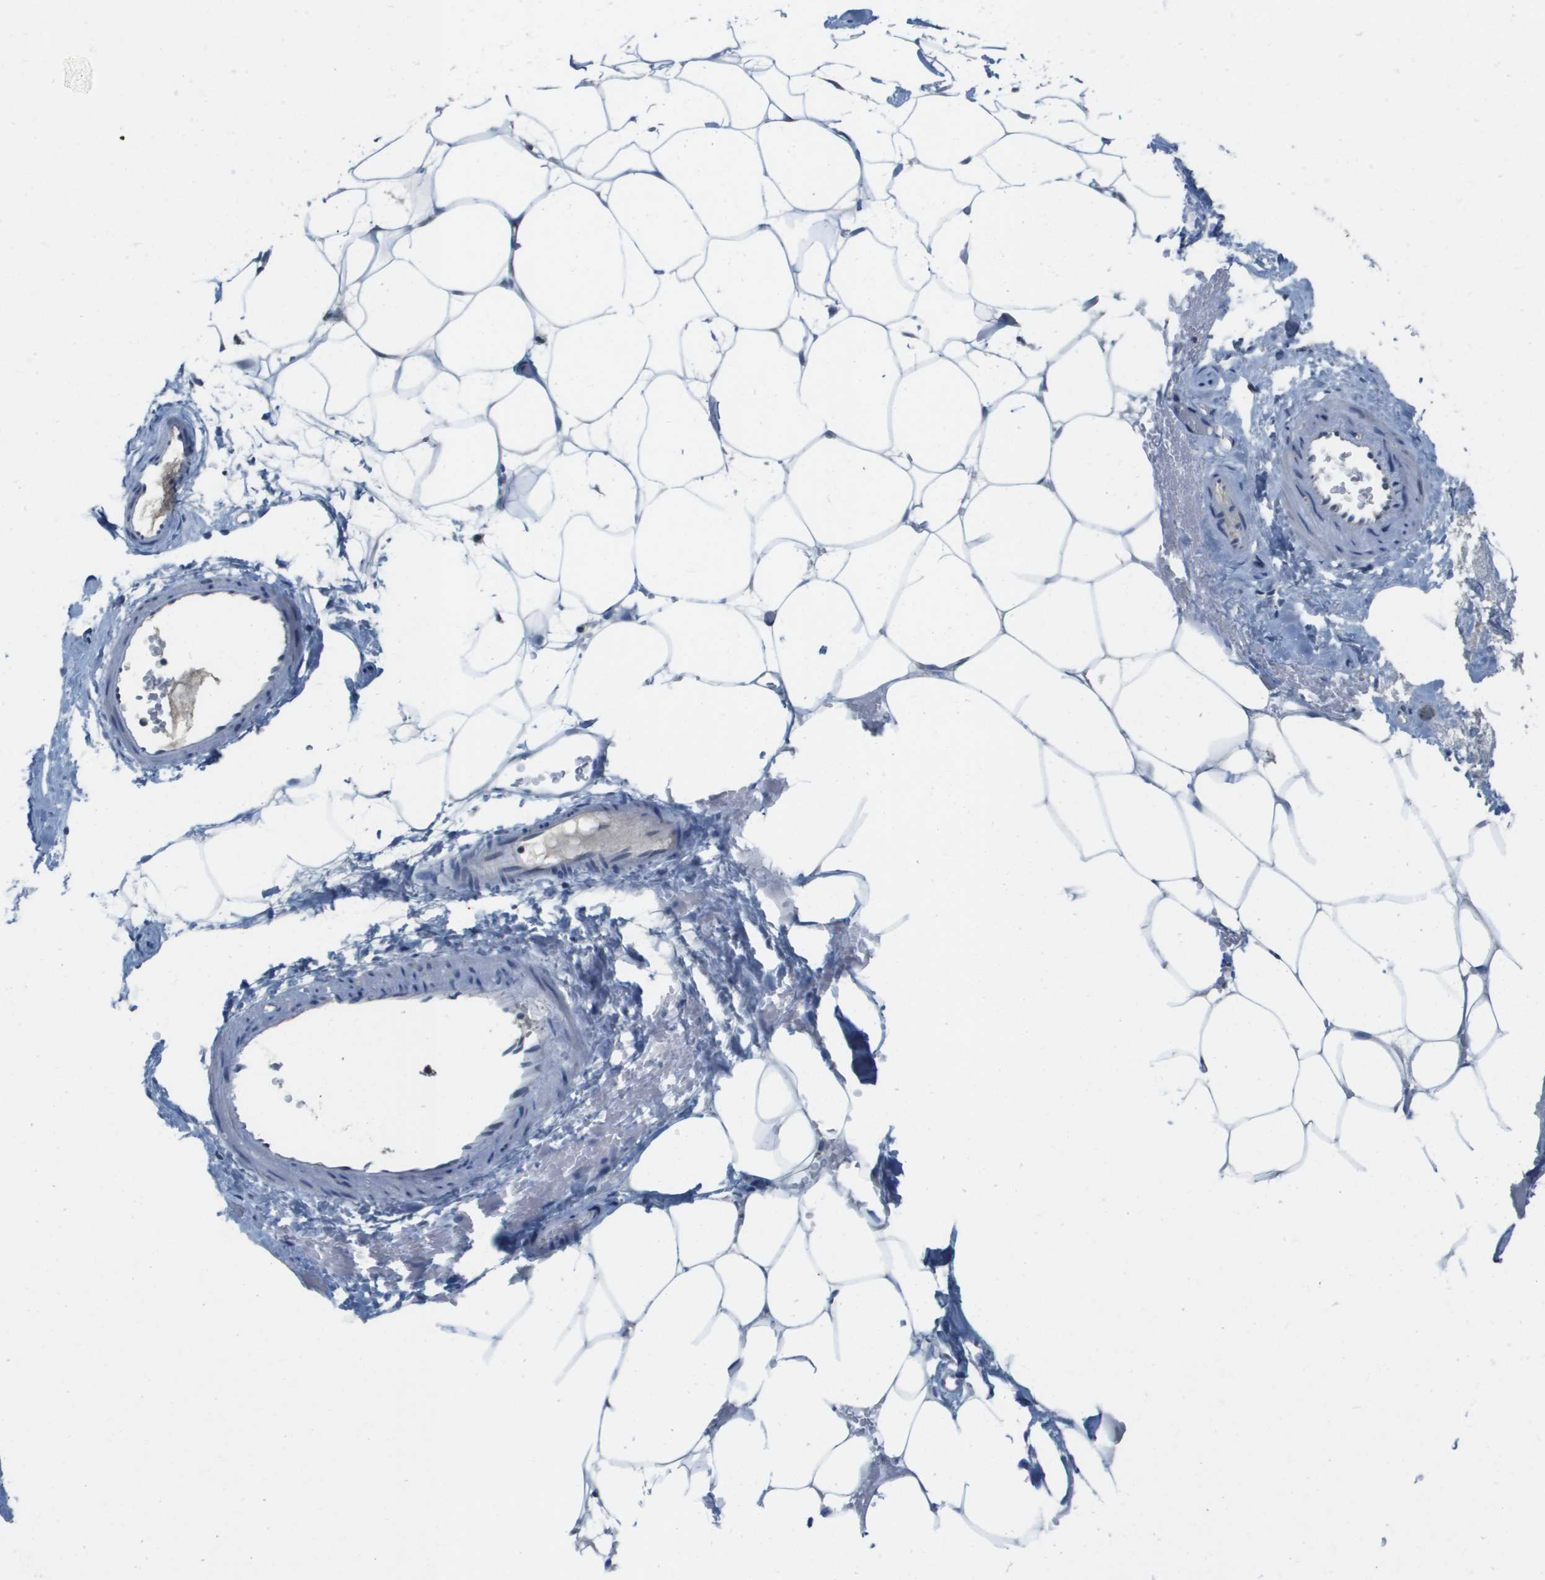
{"staining": {"intensity": "negative", "quantity": "none", "location": "none"}, "tissue": "adipose tissue", "cell_type": "Adipocytes", "image_type": "normal", "snomed": [{"axis": "morphology", "description": "Normal tissue, NOS"}, {"axis": "topography", "description": "Breast"}, {"axis": "topography", "description": "Adipose tissue"}], "caption": "This is an IHC histopathology image of normal adipose tissue. There is no expression in adipocytes.", "gene": "CAPN11", "patient": {"sex": "female", "age": 25}}